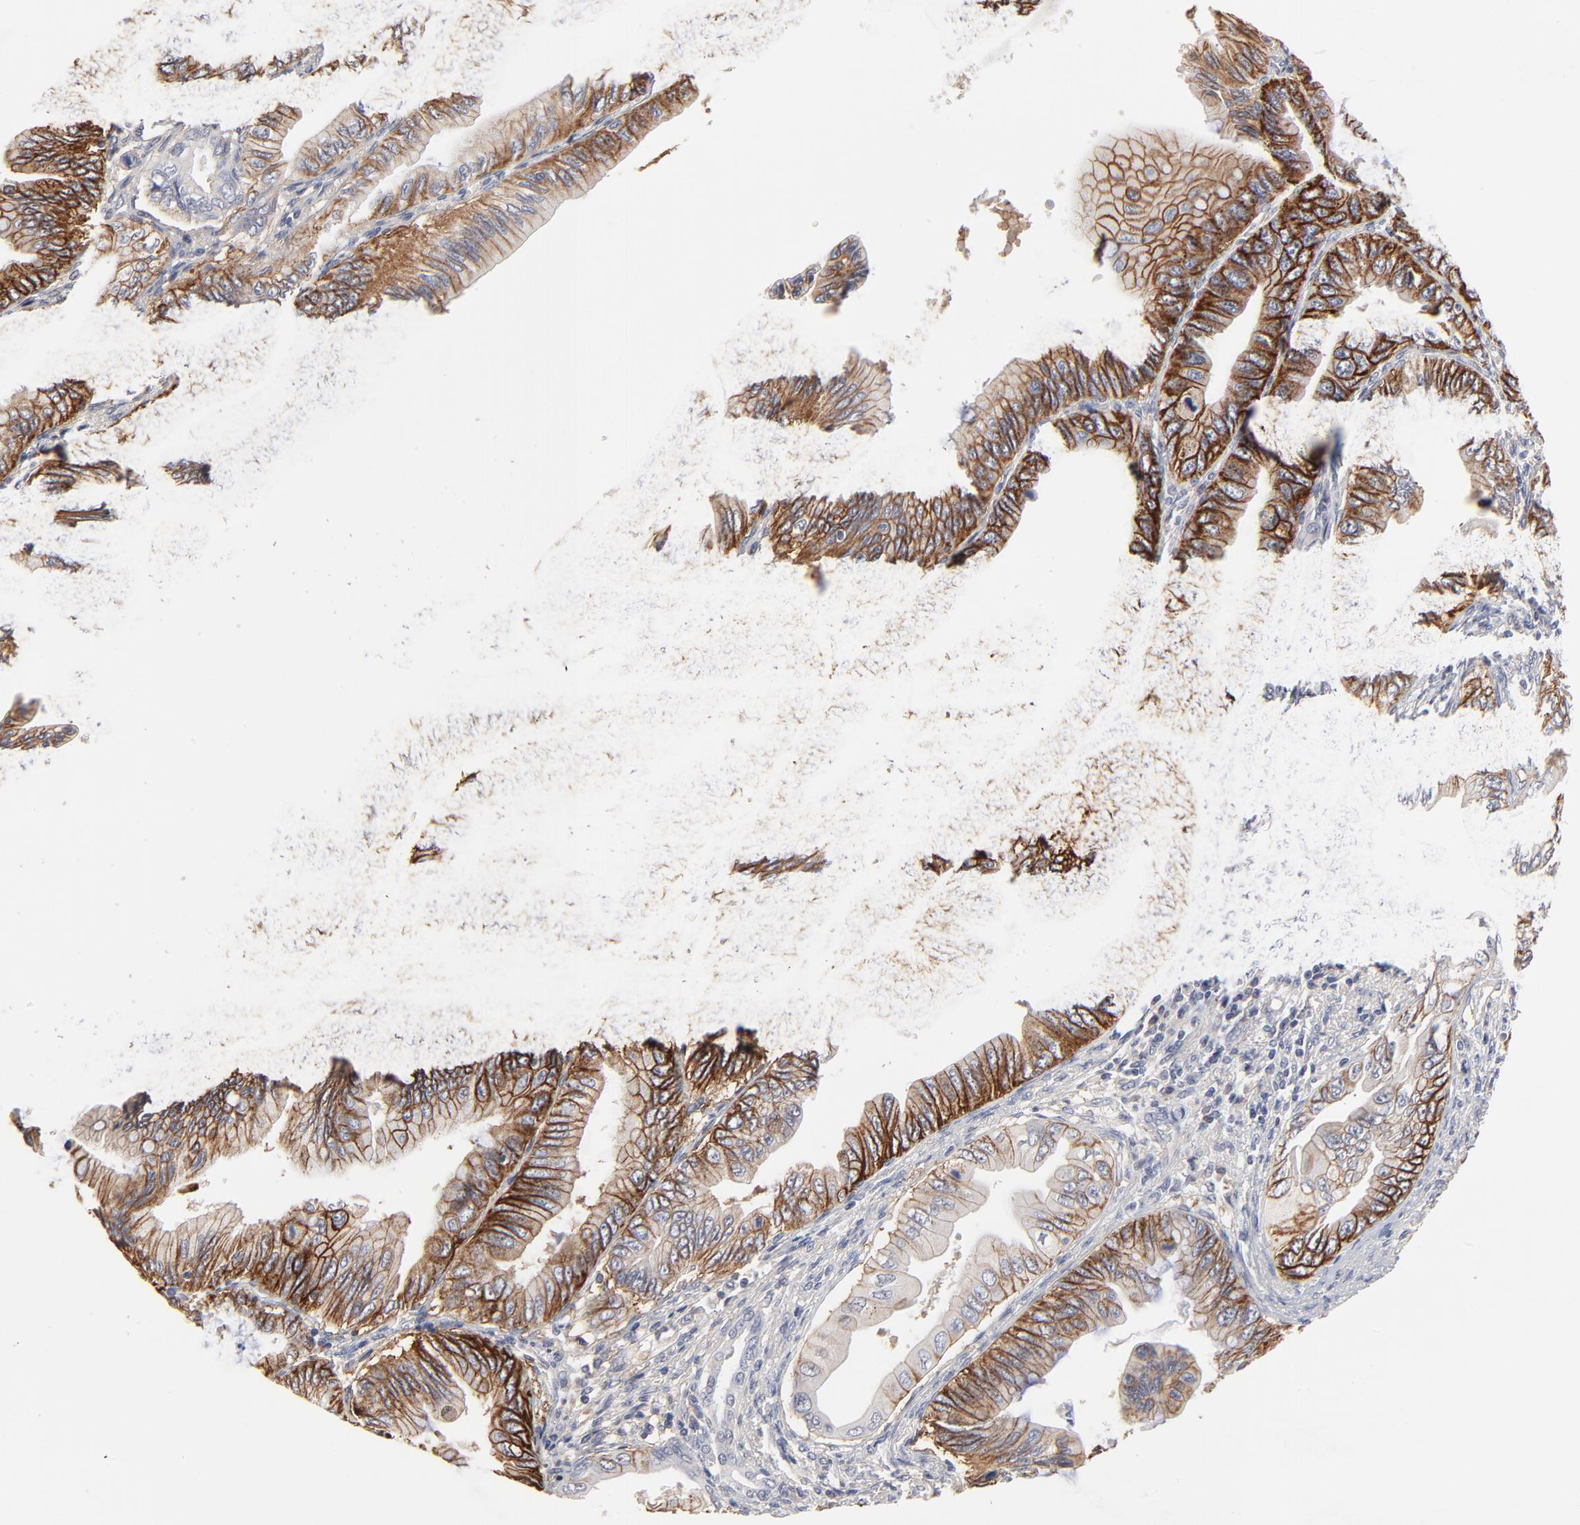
{"staining": {"intensity": "strong", "quantity": ">75%", "location": "cytoplasmic/membranous"}, "tissue": "pancreatic cancer", "cell_type": "Tumor cells", "image_type": "cancer", "snomed": [{"axis": "morphology", "description": "Adenocarcinoma, NOS"}, {"axis": "topography", "description": "Pancreas"}], "caption": "Pancreatic cancer (adenocarcinoma) stained with immunohistochemistry (IHC) reveals strong cytoplasmic/membranous positivity in approximately >75% of tumor cells. (IHC, brightfield microscopy, high magnification).", "gene": "SLC16A1", "patient": {"sex": "female", "age": 66}}